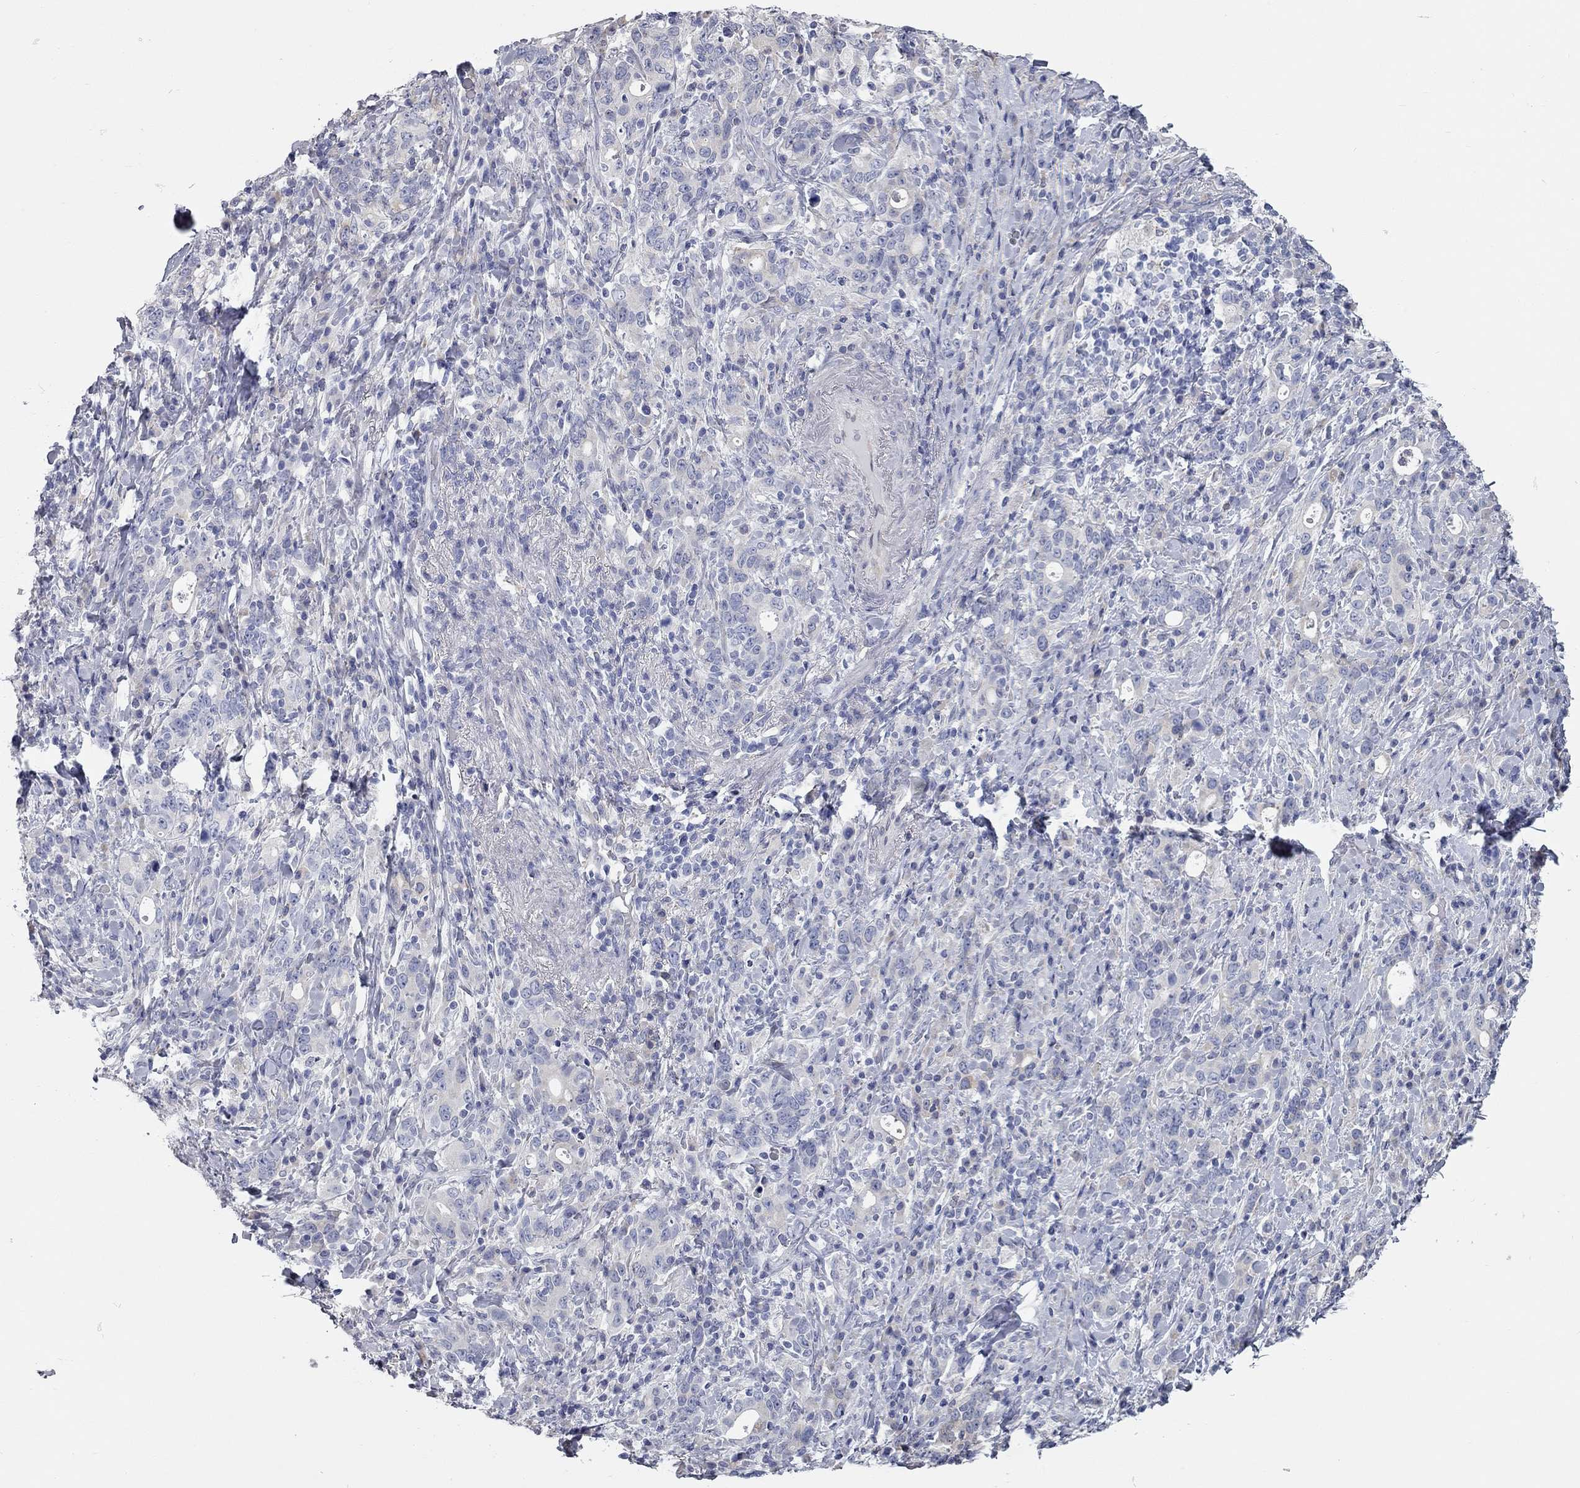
{"staining": {"intensity": "negative", "quantity": "none", "location": "none"}, "tissue": "stomach cancer", "cell_type": "Tumor cells", "image_type": "cancer", "snomed": [{"axis": "morphology", "description": "Adenocarcinoma, NOS"}, {"axis": "topography", "description": "Stomach"}], "caption": "Tumor cells show no significant protein expression in stomach cancer (adenocarcinoma). (Brightfield microscopy of DAB immunohistochemistry at high magnification).", "gene": "XAGE2", "patient": {"sex": "male", "age": 79}}